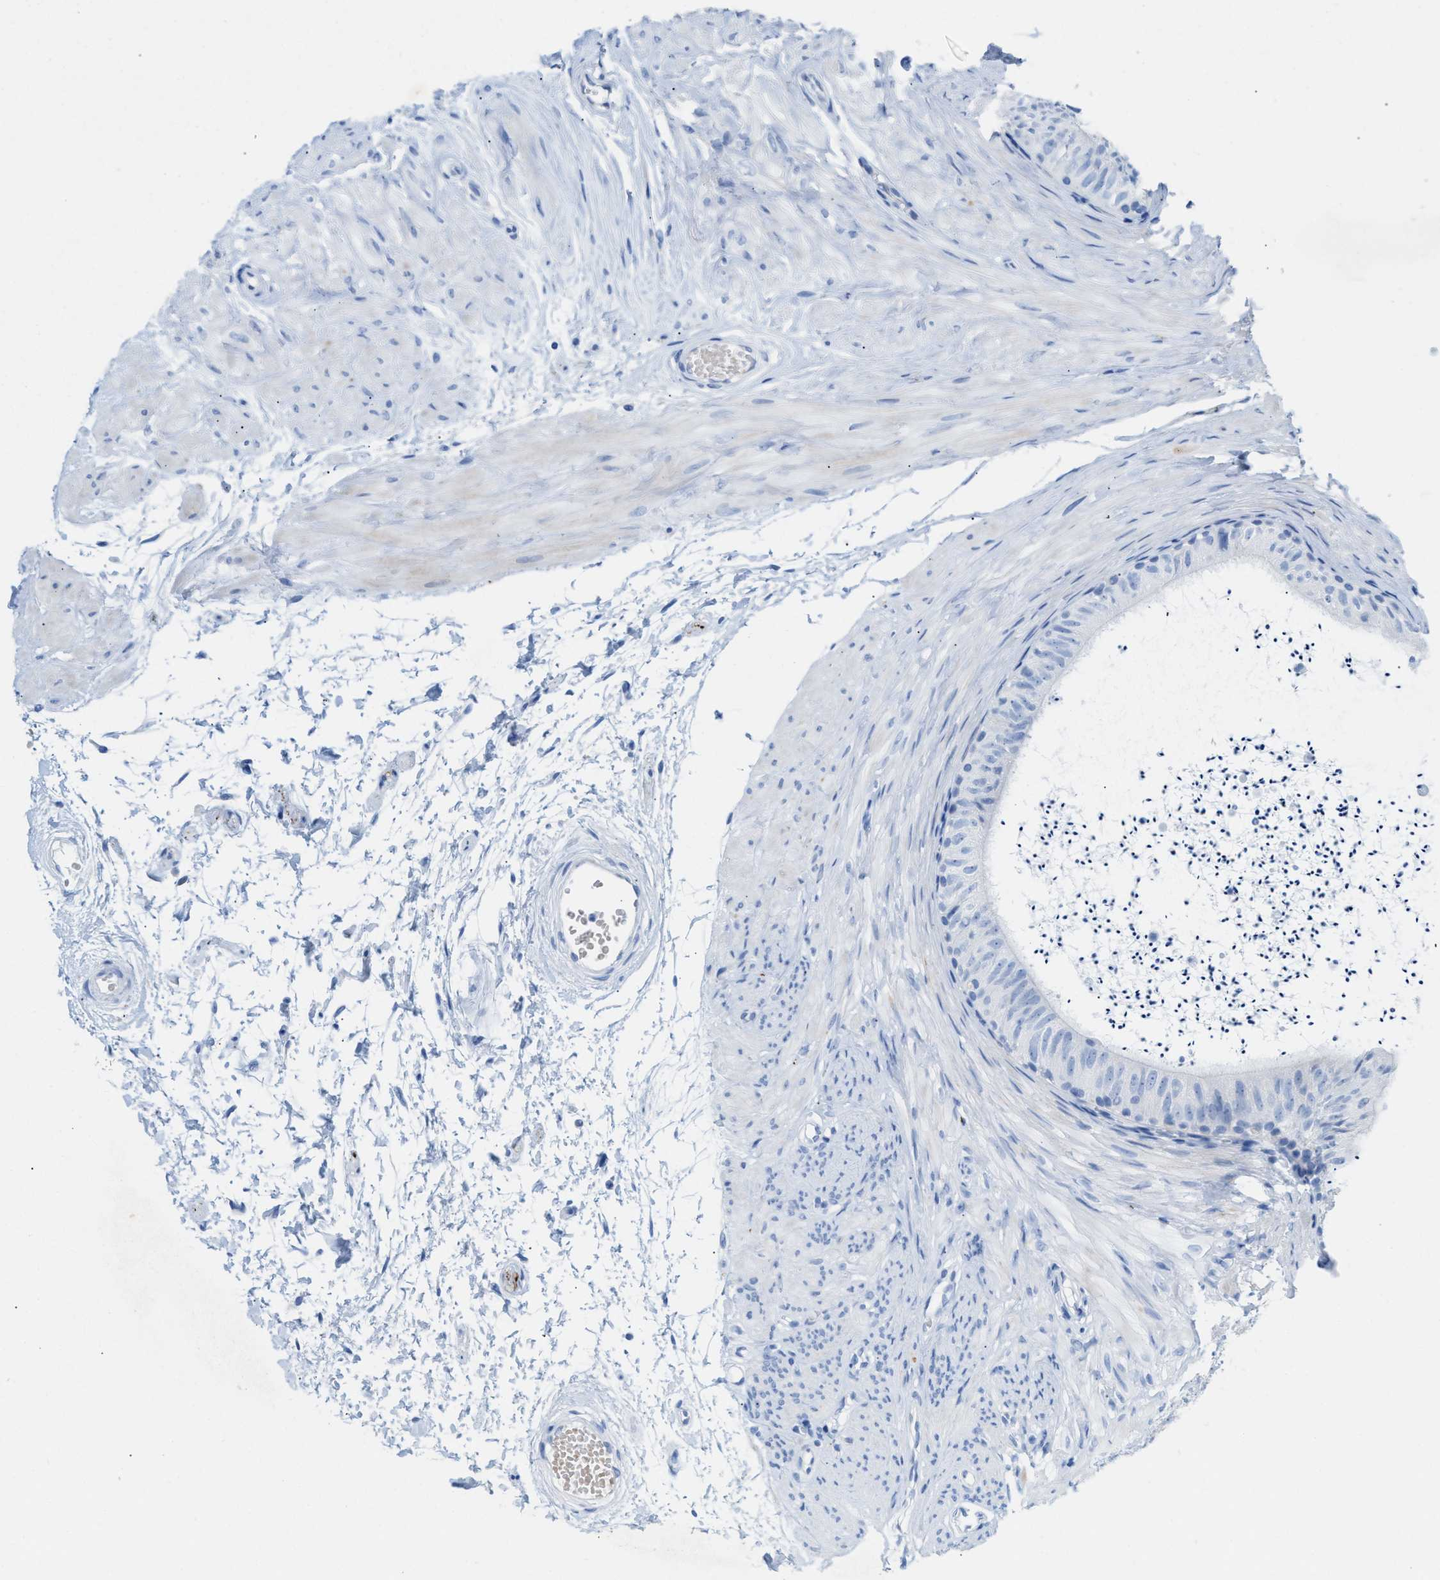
{"staining": {"intensity": "moderate", "quantity": "25%-75%", "location": "cytoplasmic/membranous"}, "tissue": "epididymis", "cell_type": "Glandular cells", "image_type": "normal", "snomed": [{"axis": "morphology", "description": "Normal tissue, NOS"}, {"axis": "topography", "description": "Epididymis"}], "caption": "This is an image of immunohistochemistry (IHC) staining of benign epididymis, which shows moderate positivity in the cytoplasmic/membranous of glandular cells.", "gene": "ANKFN1", "patient": {"sex": "male", "age": 56}}